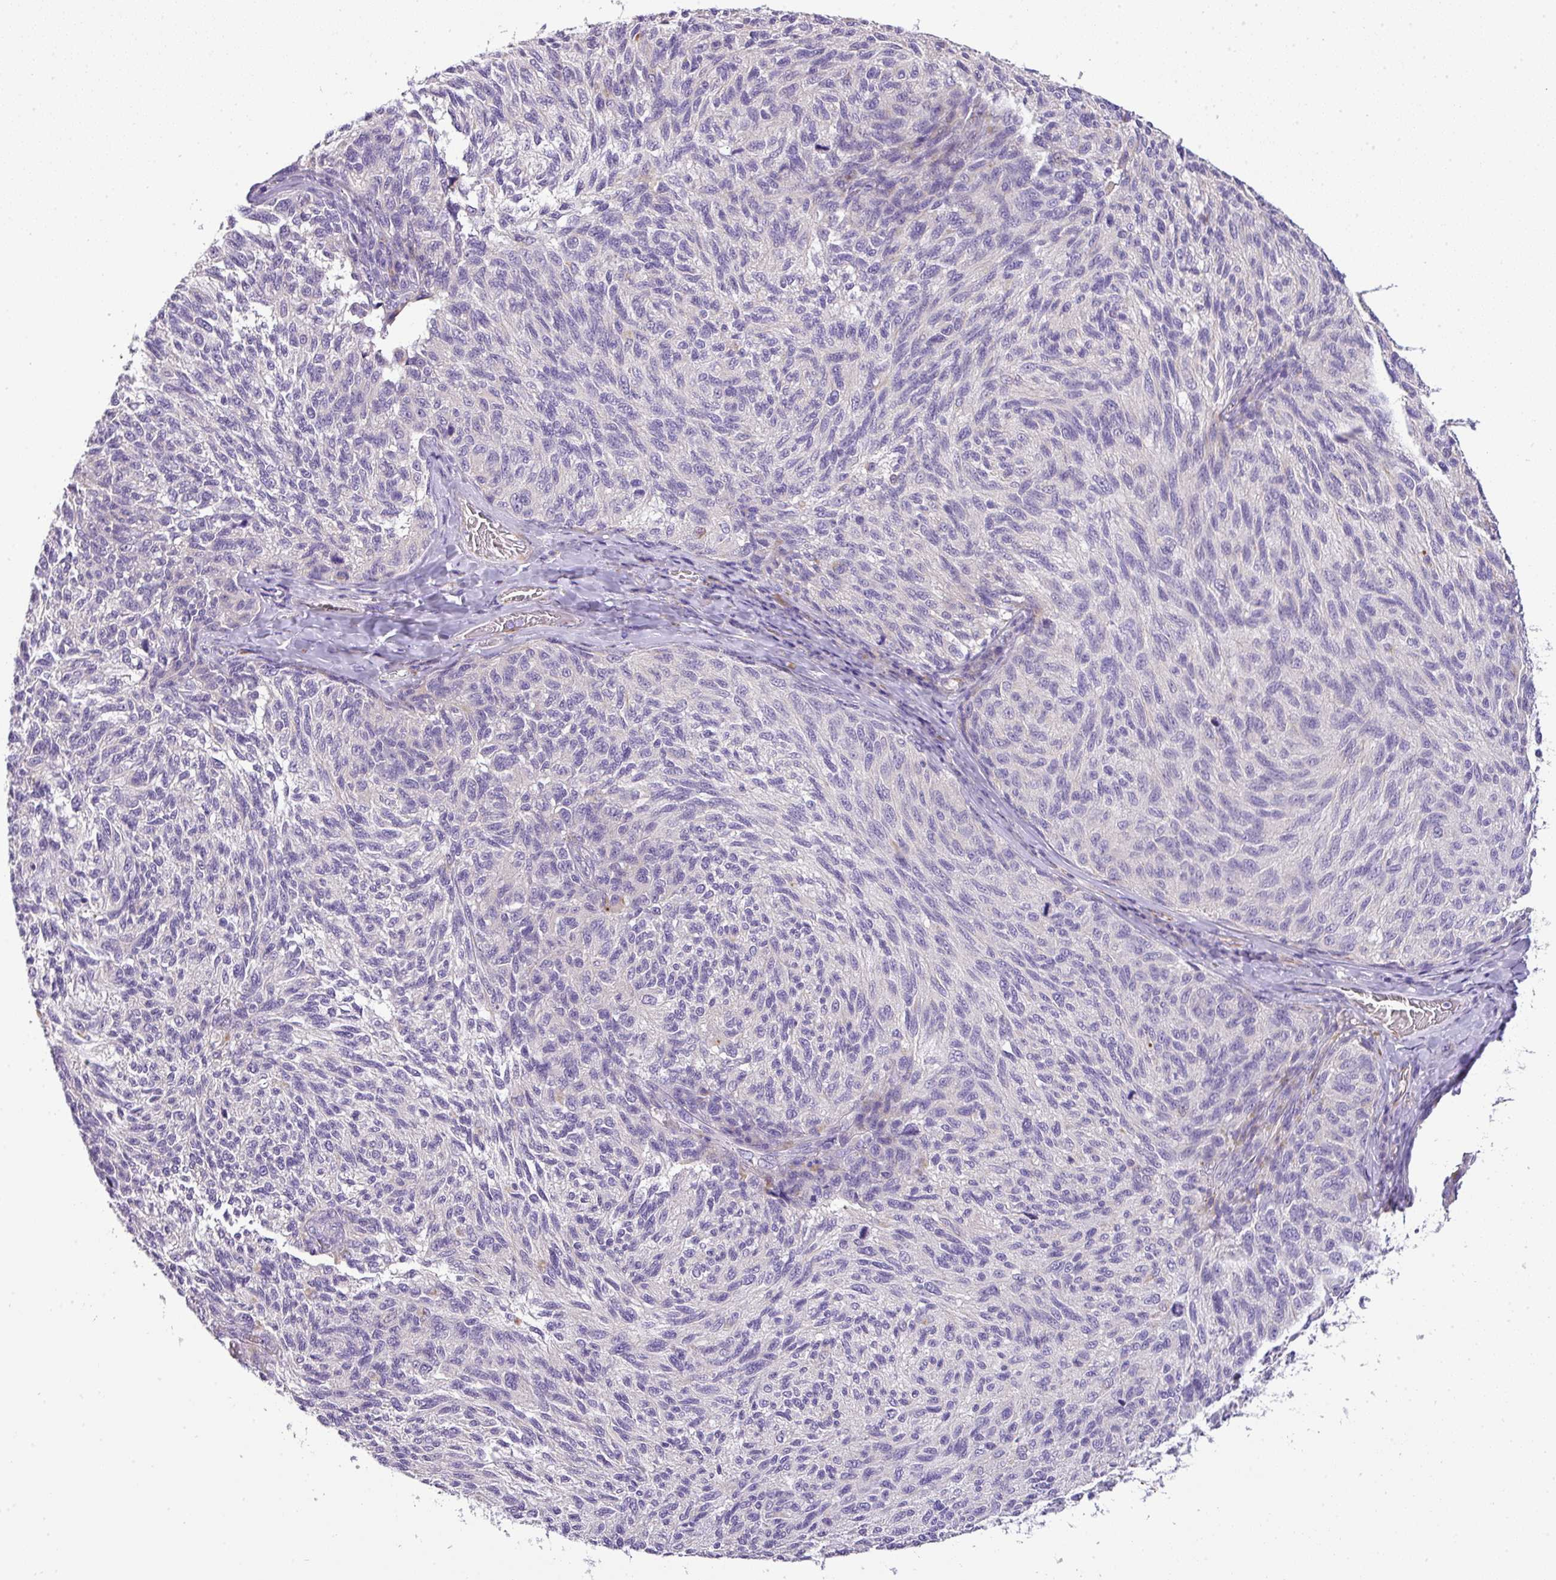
{"staining": {"intensity": "negative", "quantity": "none", "location": "none"}, "tissue": "melanoma", "cell_type": "Tumor cells", "image_type": "cancer", "snomed": [{"axis": "morphology", "description": "Malignant melanoma, NOS"}, {"axis": "topography", "description": "Skin"}], "caption": "Malignant melanoma stained for a protein using immunohistochemistry (IHC) exhibits no expression tumor cells.", "gene": "ENSG00000273748", "patient": {"sex": "female", "age": 73}}